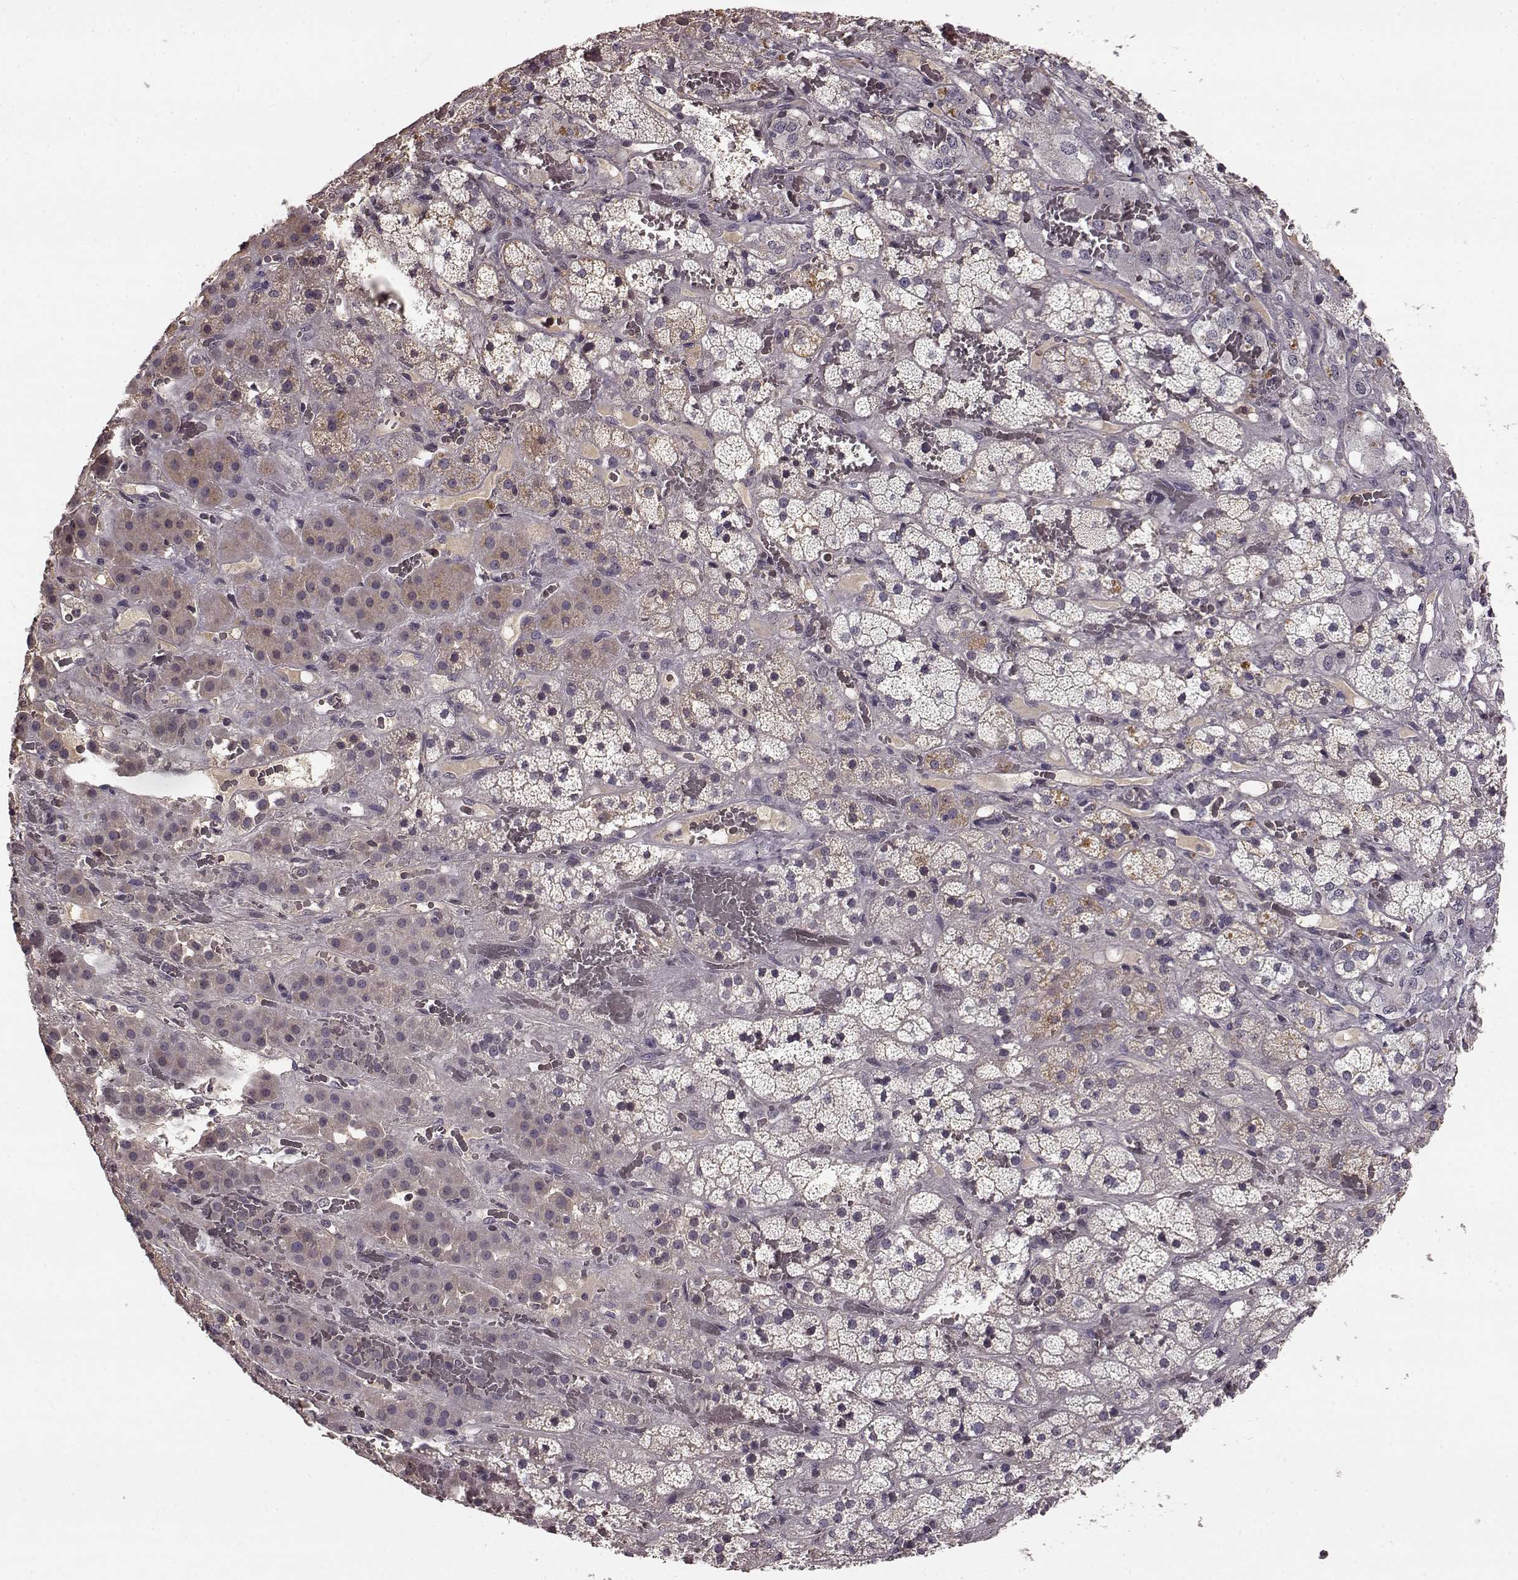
{"staining": {"intensity": "weak", "quantity": "<25%", "location": "cytoplasmic/membranous"}, "tissue": "adrenal gland", "cell_type": "Glandular cells", "image_type": "normal", "snomed": [{"axis": "morphology", "description": "Normal tissue, NOS"}, {"axis": "topography", "description": "Adrenal gland"}], "caption": "Glandular cells show no significant expression in normal adrenal gland.", "gene": "NRL", "patient": {"sex": "male", "age": 57}}